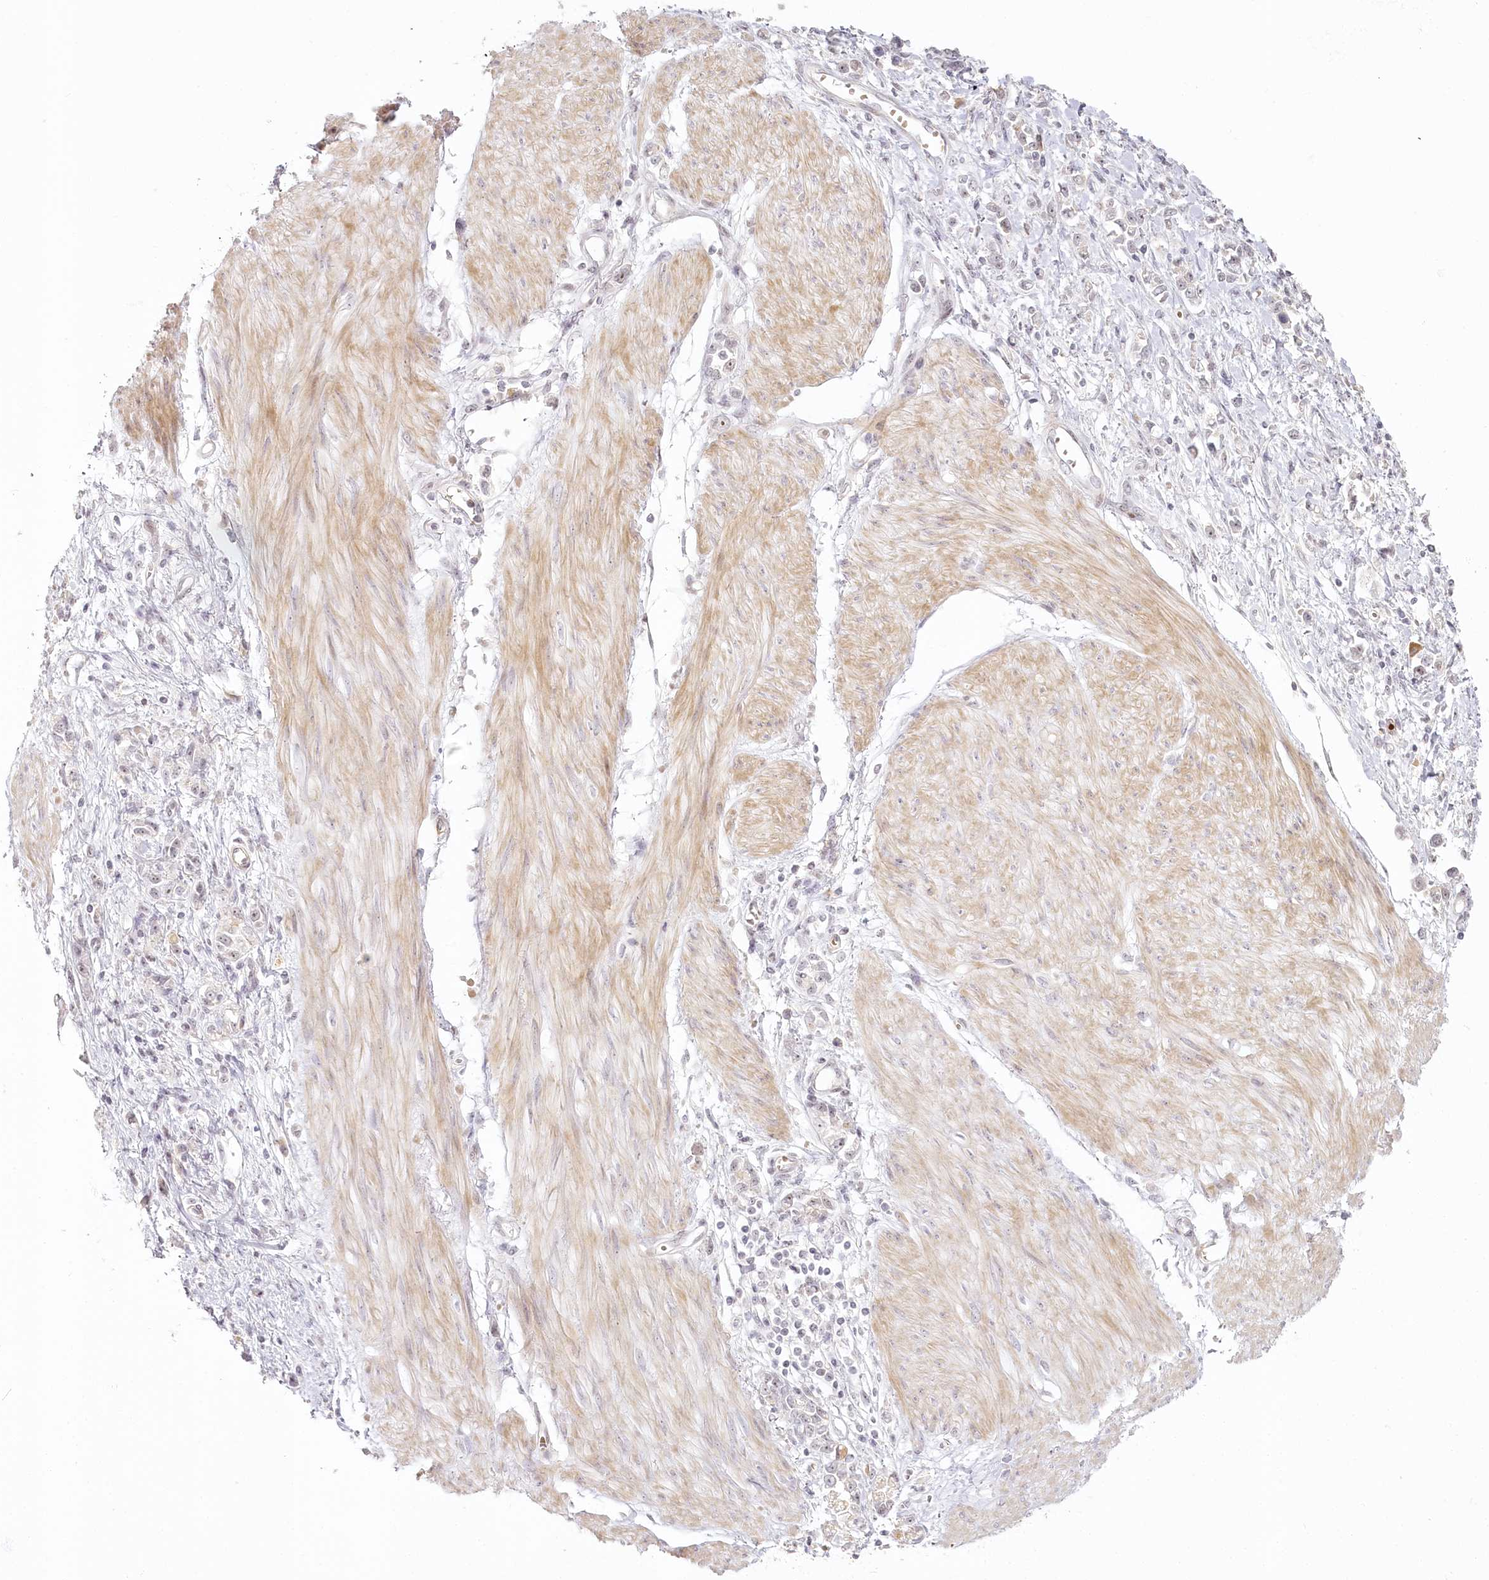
{"staining": {"intensity": "negative", "quantity": "none", "location": "none"}, "tissue": "stomach cancer", "cell_type": "Tumor cells", "image_type": "cancer", "snomed": [{"axis": "morphology", "description": "Adenocarcinoma, NOS"}, {"axis": "topography", "description": "Stomach"}], "caption": "Human adenocarcinoma (stomach) stained for a protein using immunohistochemistry exhibits no staining in tumor cells.", "gene": "EXOSC7", "patient": {"sex": "female", "age": 76}}